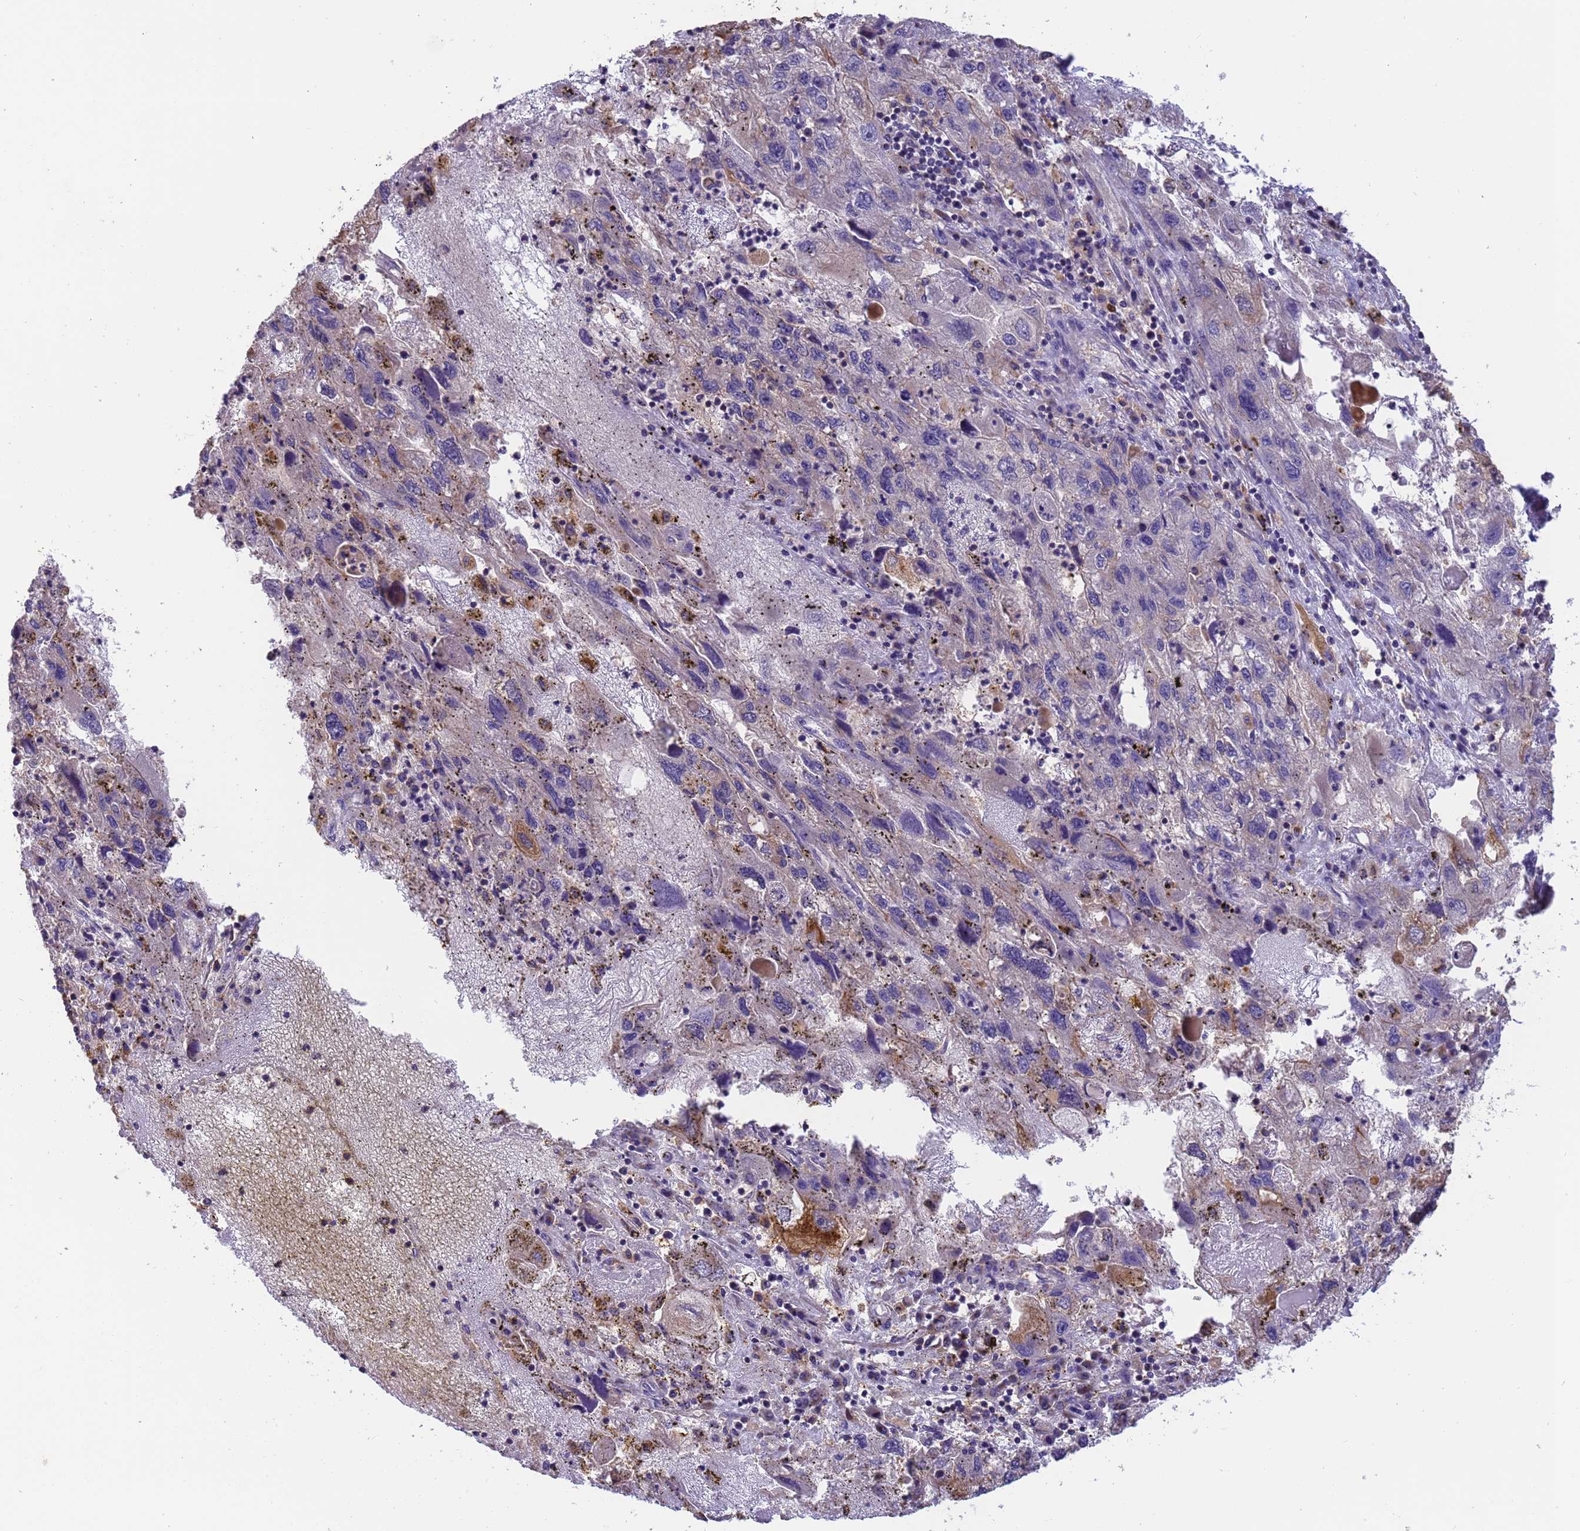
{"staining": {"intensity": "moderate", "quantity": "<25%", "location": "cytoplasmic/membranous"}, "tissue": "endometrial cancer", "cell_type": "Tumor cells", "image_type": "cancer", "snomed": [{"axis": "morphology", "description": "Adenocarcinoma, NOS"}, {"axis": "topography", "description": "Endometrium"}], "caption": "Tumor cells reveal moderate cytoplasmic/membranous expression in about <25% of cells in adenocarcinoma (endometrial). (DAB IHC with brightfield microscopy, high magnification).", "gene": "M6PR", "patient": {"sex": "female", "age": 49}}